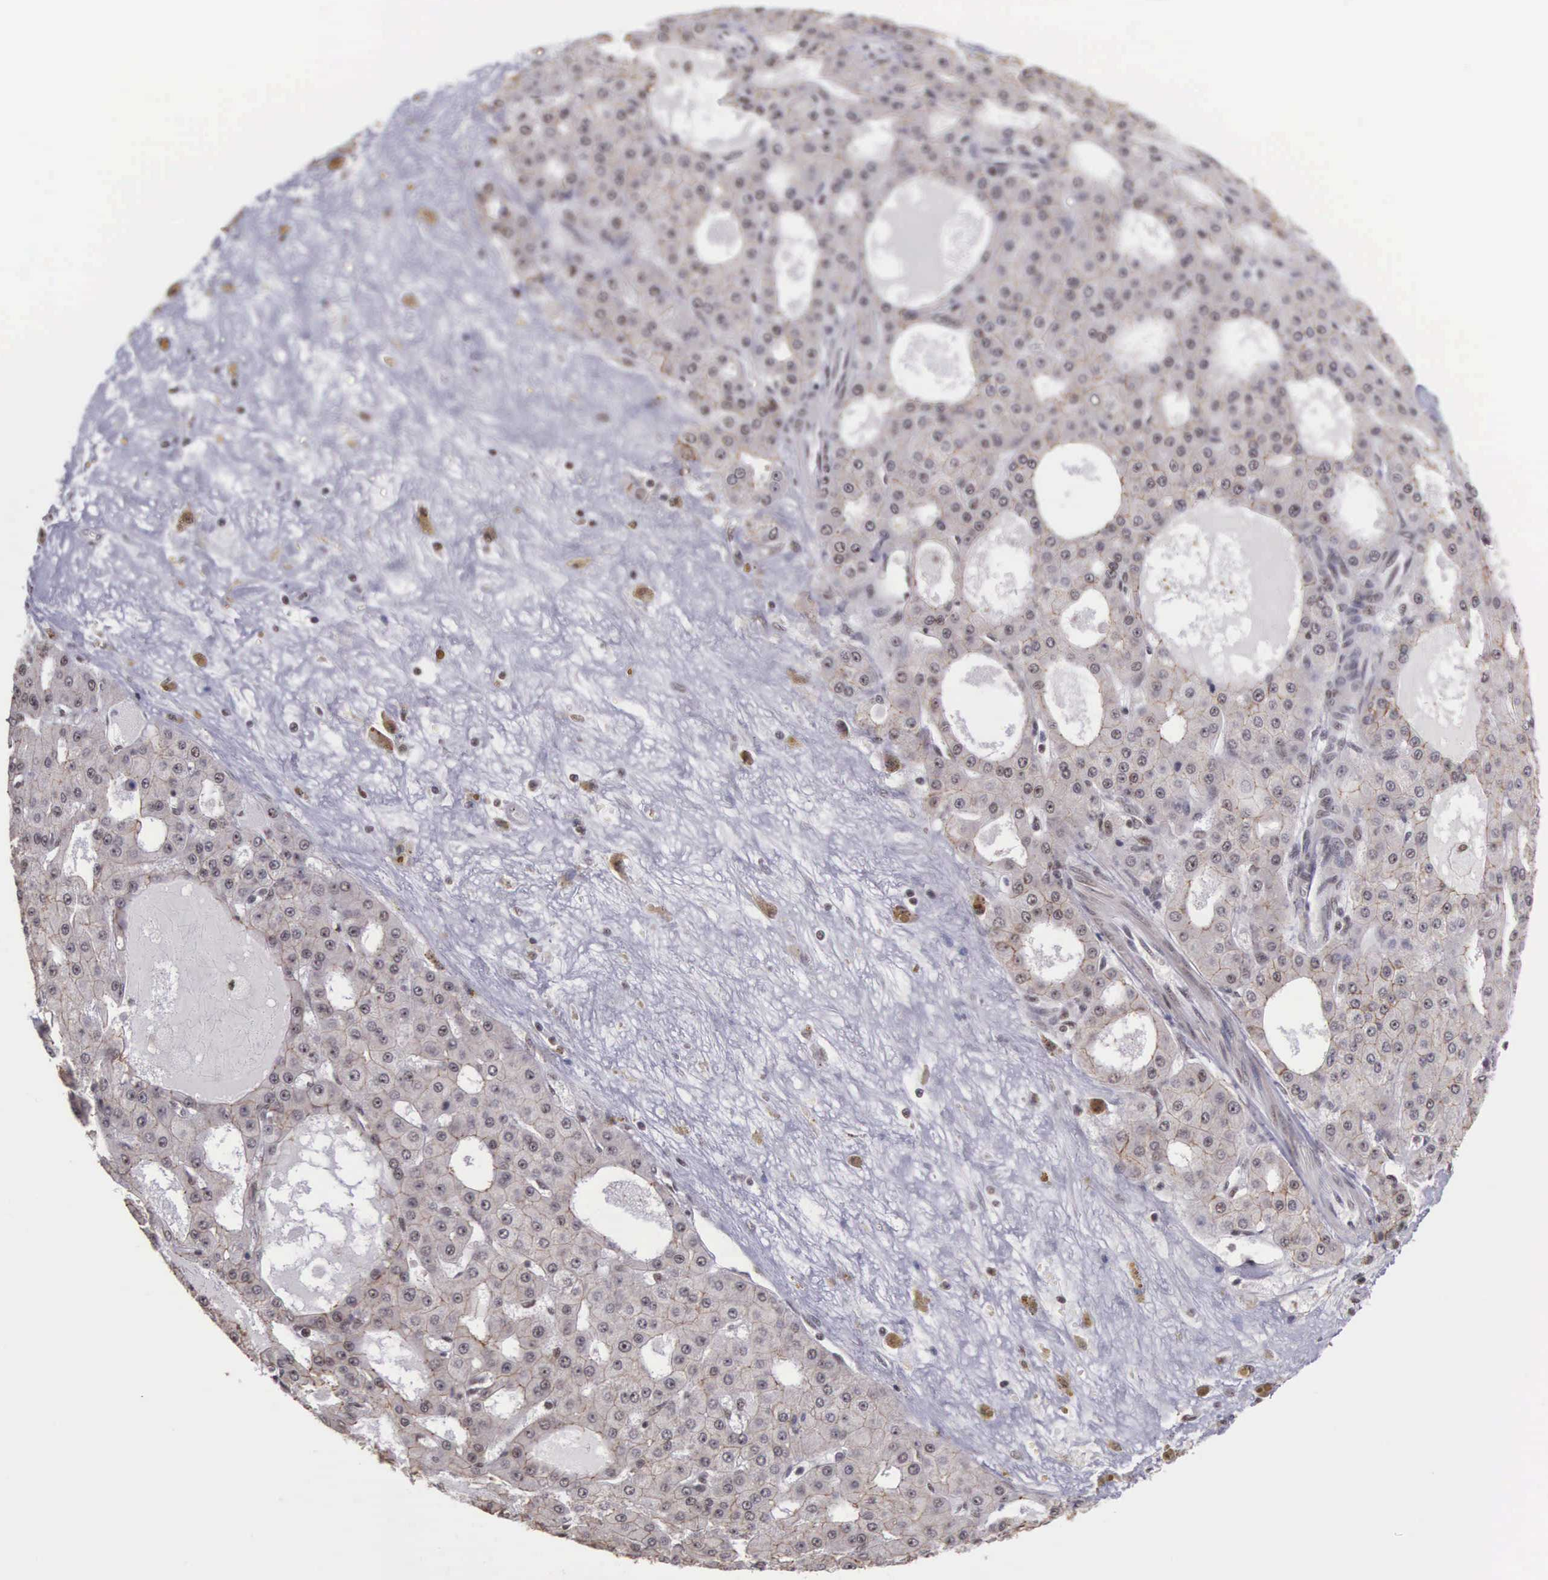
{"staining": {"intensity": "weak", "quantity": "<25%", "location": "cytoplasmic/membranous"}, "tissue": "liver cancer", "cell_type": "Tumor cells", "image_type": "cancer", "snomed": [{"axis": "morphology", "description": "Carcinoma, Hepatocellular, NOS"}, {"axis": "topography", "description": "Liver"}], "caption": "Tumor cells are negative for brown protein staining in liver cancer.", "gene": "POLR2F", "patient": {"sex": "male", "age": 47}}